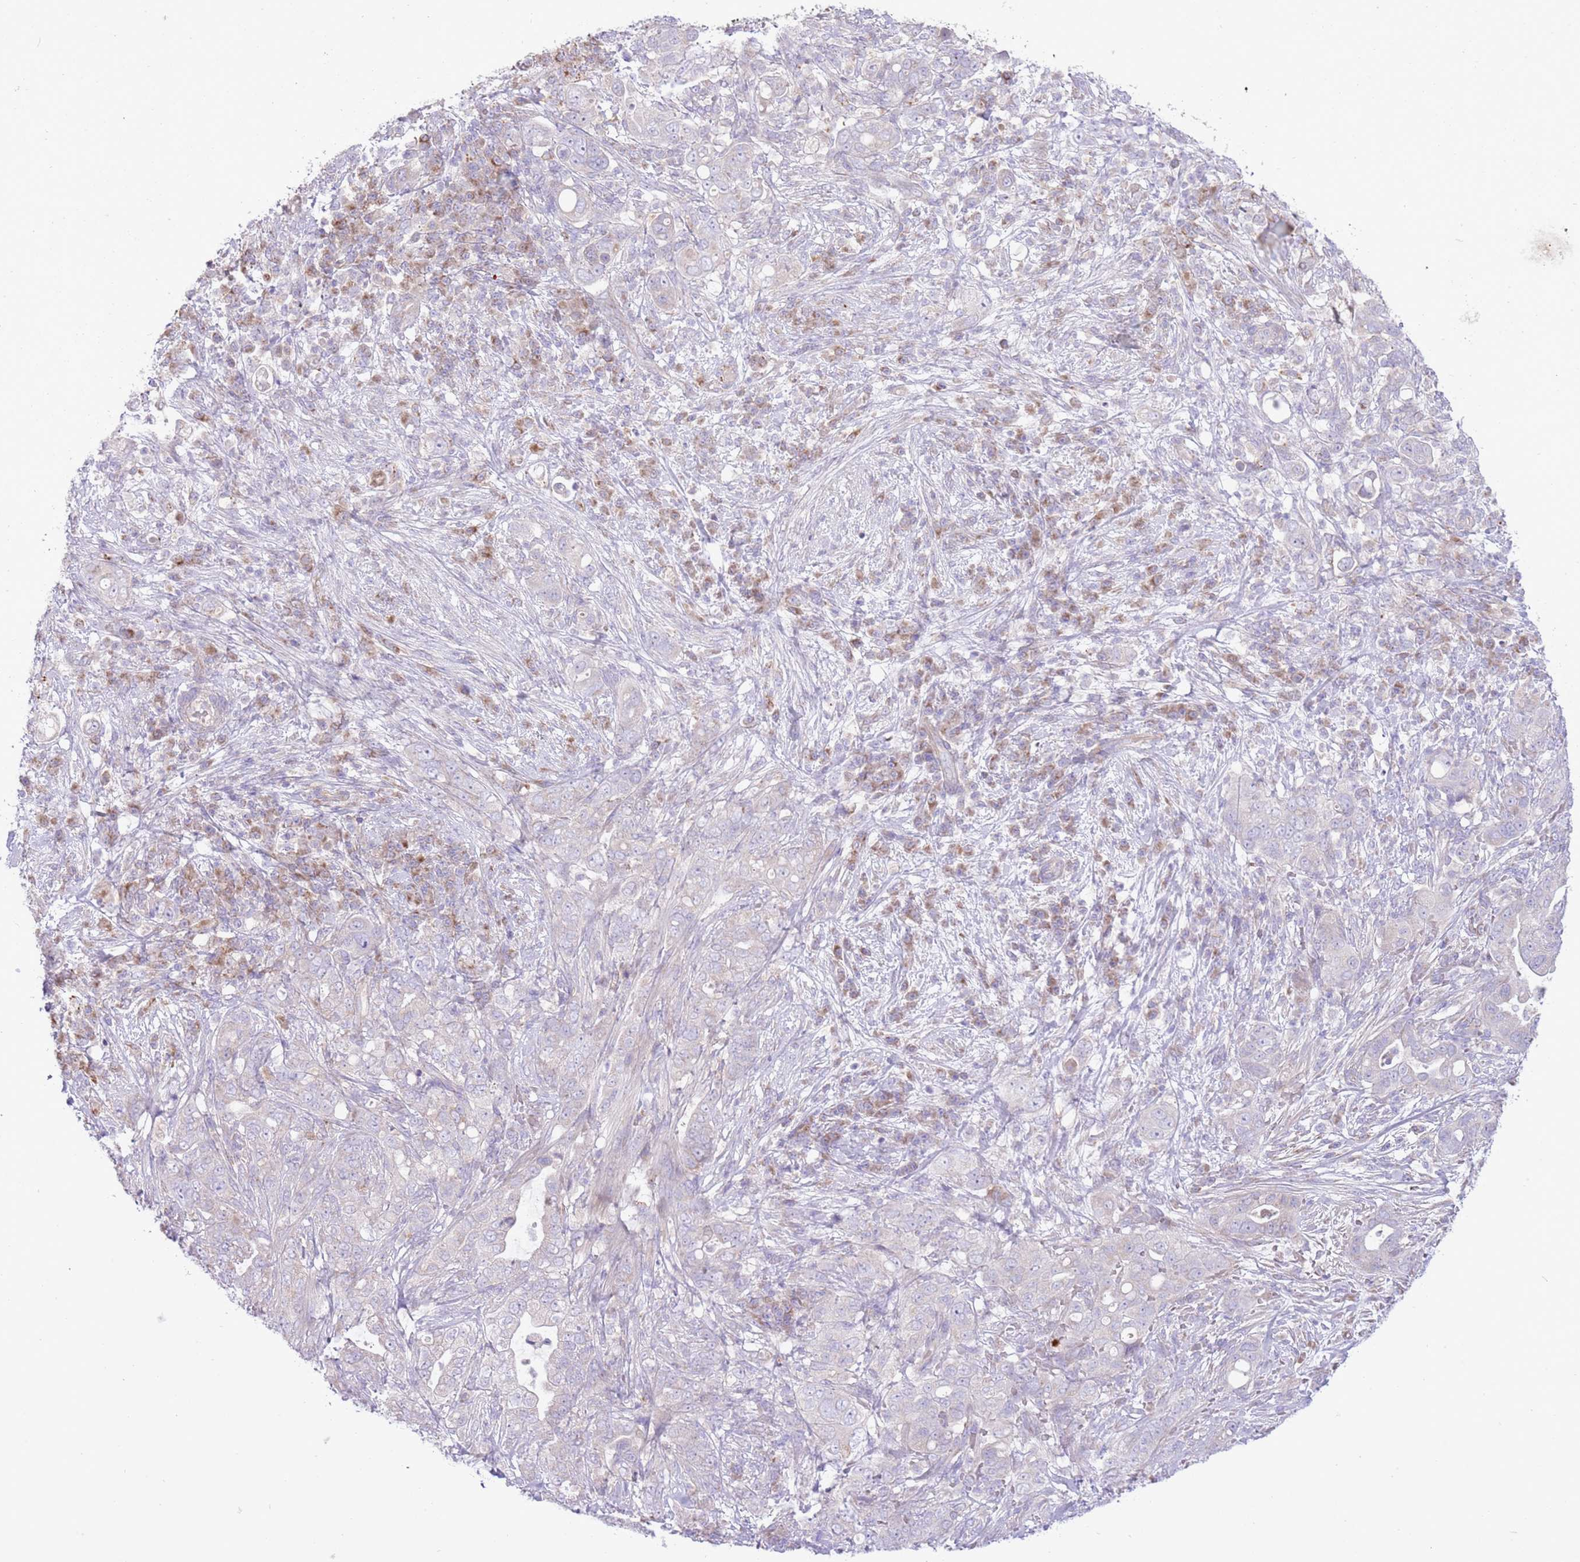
{"staining": {"intensity": "negative", "quantity": "none", "location": "none"}, "tissue": "pancreatic cancer", "cell_type": "Tumor cells", "image_type": "cancer", "snomed": [{"axis": "morphology", "description": "Normal tissue, NOS"}, {"axis": "morphology", "description": "Adenocarcinoma, NOS"}, {"axis": "topography", "description": "Lymph node"}, {"axis": "topography", "description": "Pancreas"}], "caption": "This is an immunohistochemistry (IHC) micrograph of human pancreatic adenocarcinoma. There is no expression in tumor cells.", "gene": "OAZ2", "patient": {"sex": "female", "age": 67}}